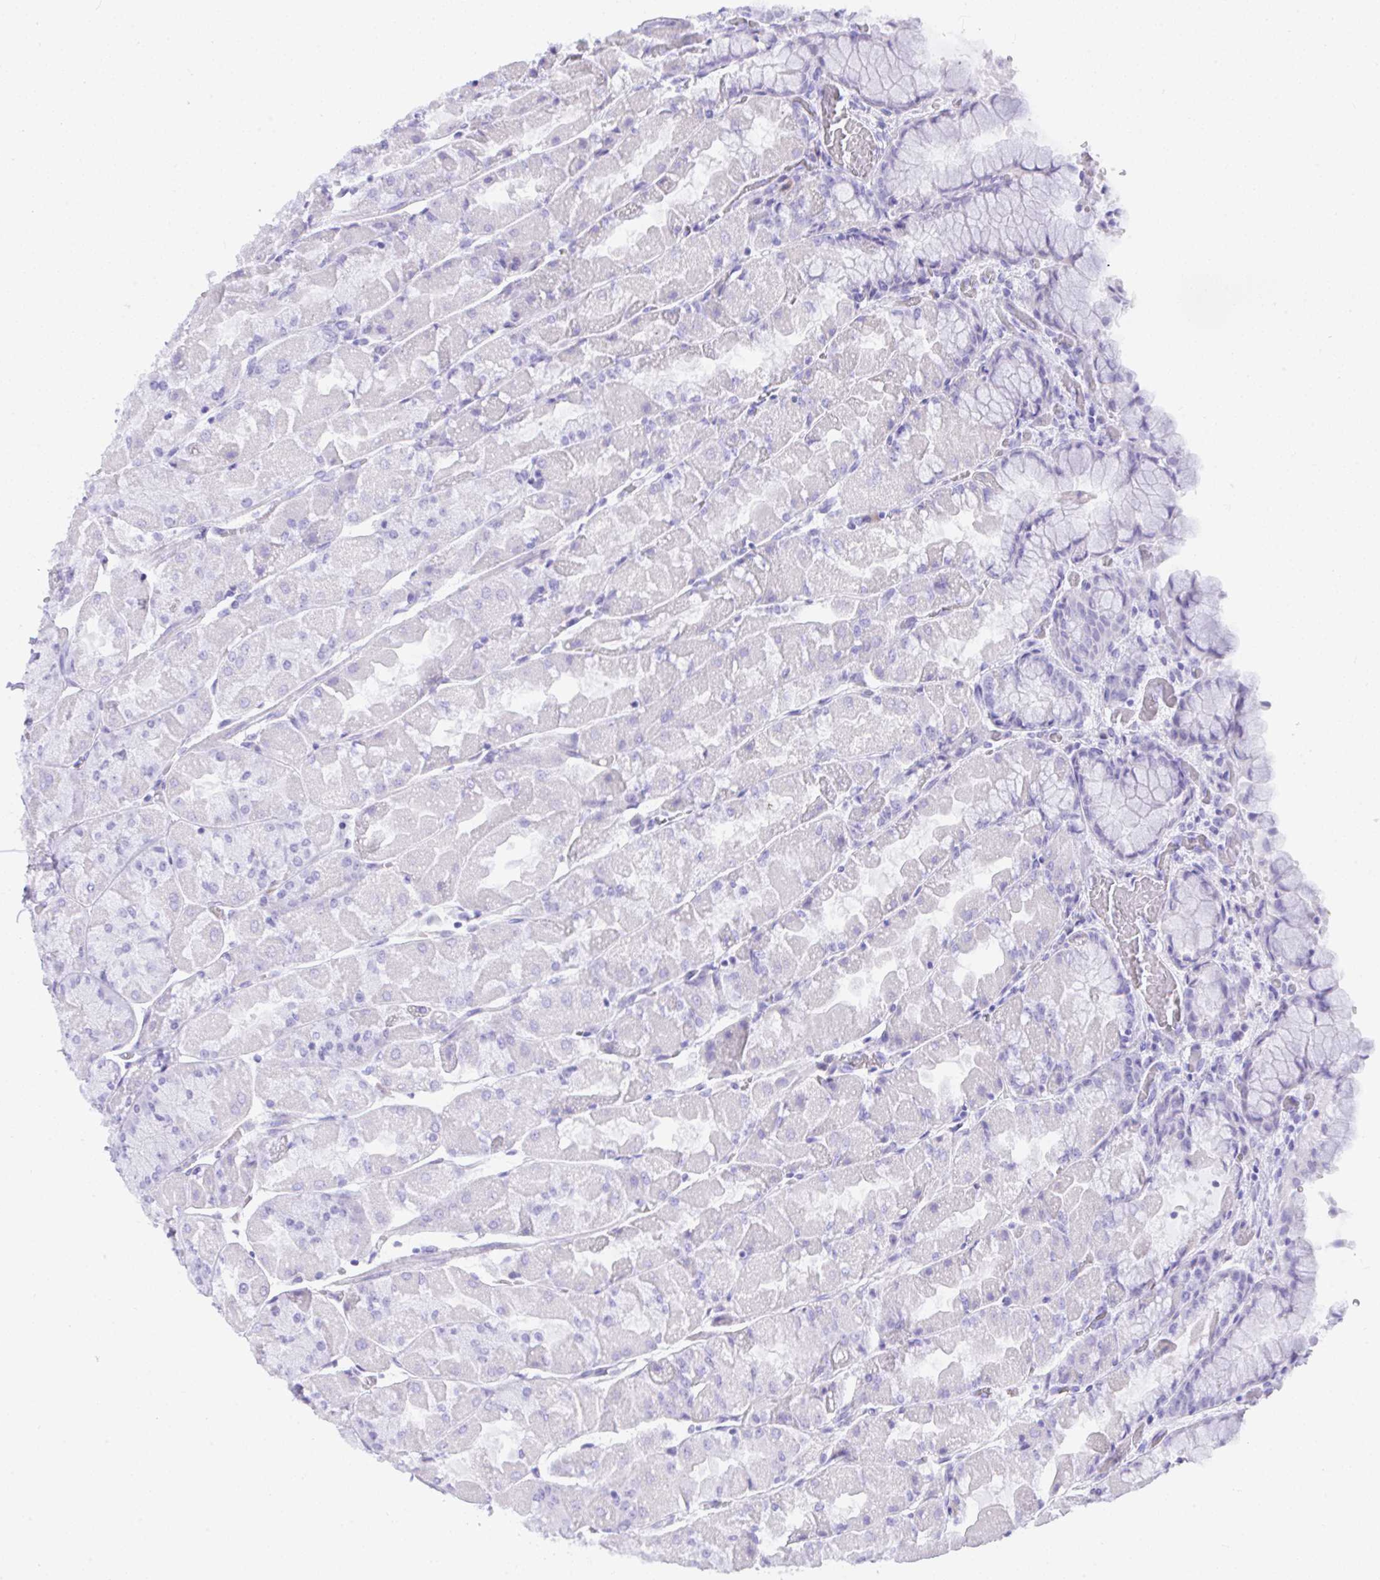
{"staining": {"intensity": "negative", "quantity": "none", "location": "none"}, "tissue": "stomach", "cell_type": "Glandular cells", "image_type": "normal", "snomed": [{"axis": "morphology", "description": "Normal tissue, NOS"}, {"axis": "topography", "description": "Stomach"}], "caption": "Human stomach stained for a protein using IHC shows no expression in glandular cells.", "gene": "SEL1L2", "patient": {"sex": "female", "age": 61}}